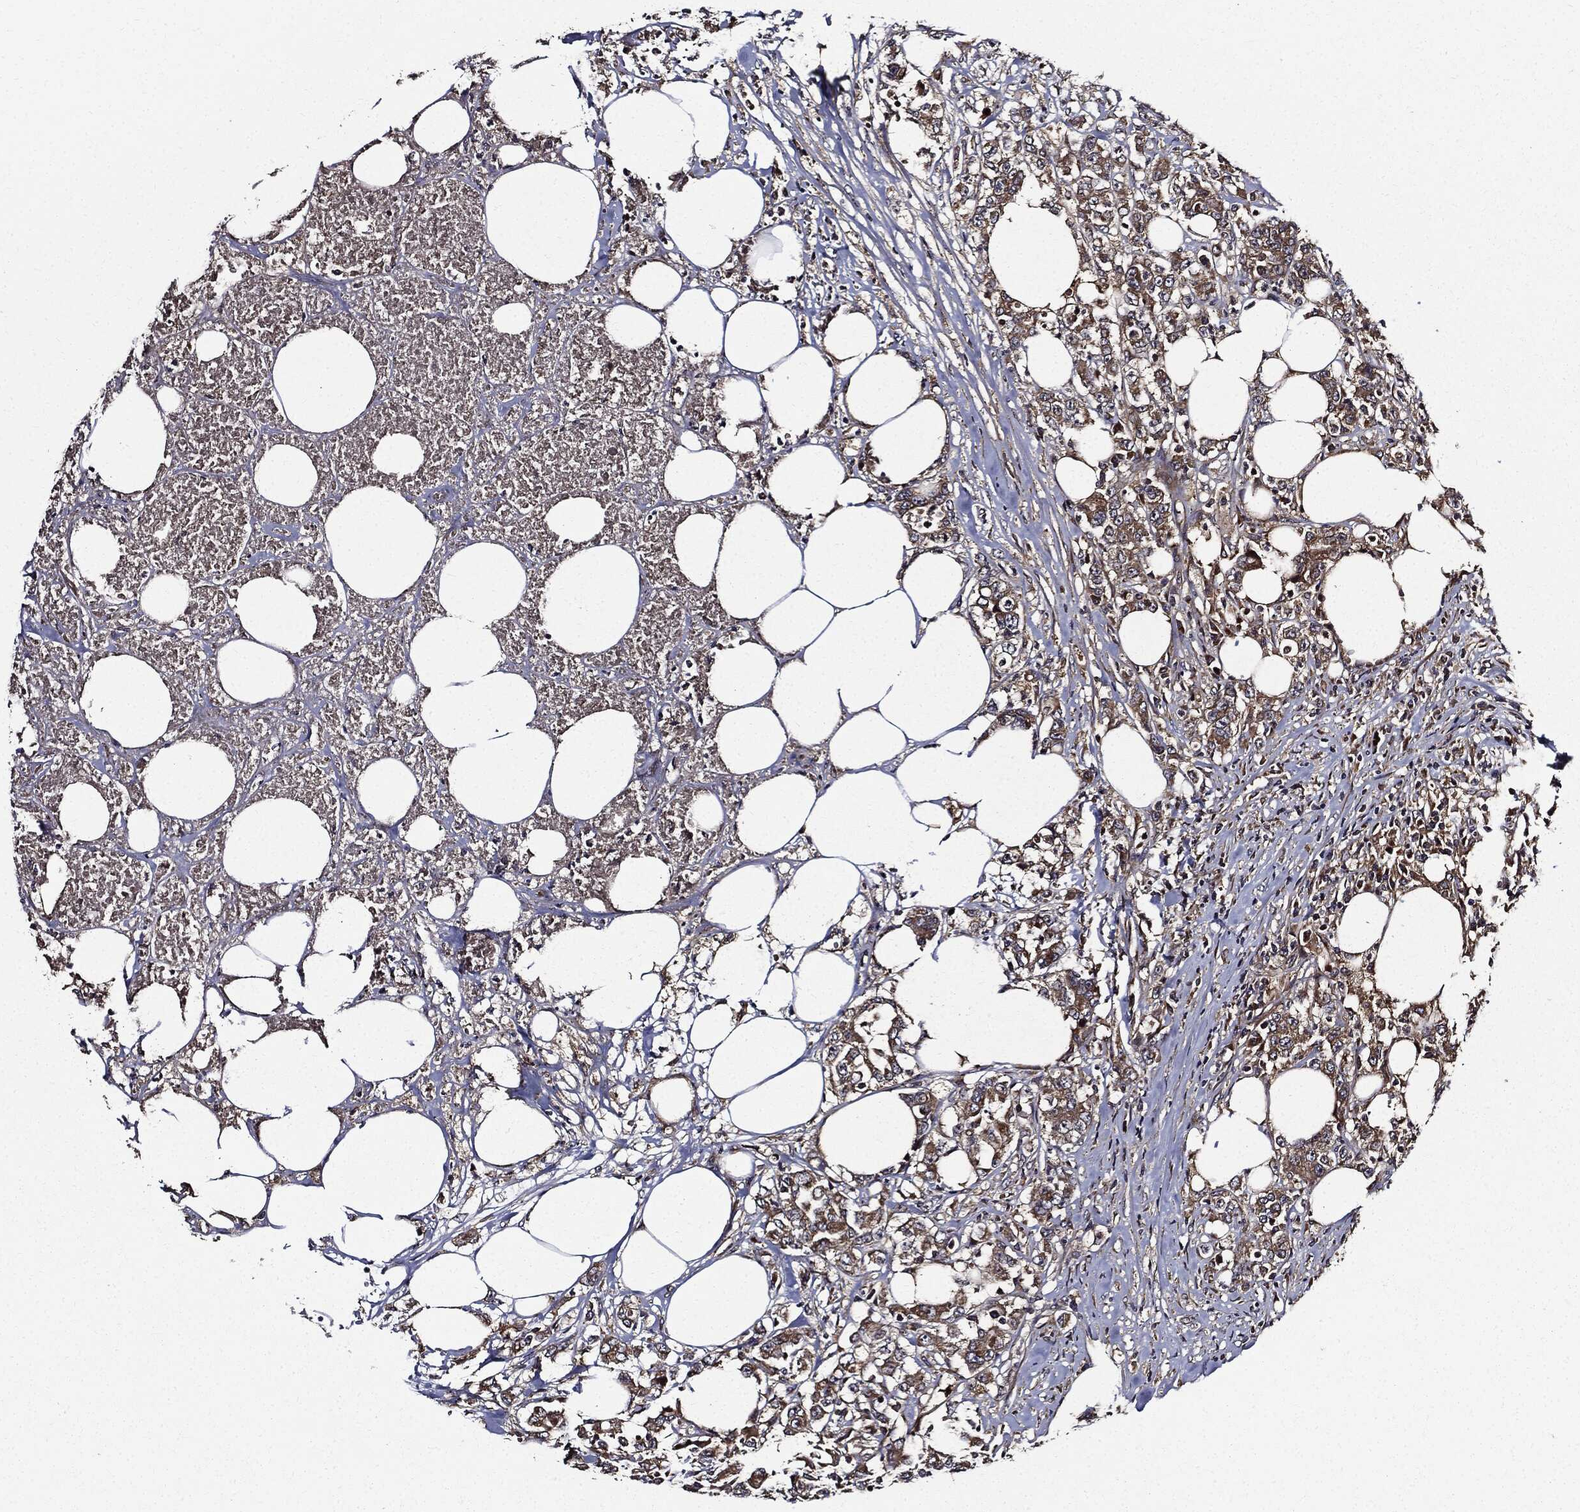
{"staining": {"intensity": "weak", "quantity": ">75%", "location": "cytoplasmic/membranous"}, "tissue": "colorectal cancer", "cell_type": "Tumor cells", "image_type": "cancer", "snomed": [{"axis": "morphology", "description": "Adenocarcinoma, NOS"}, {"axis": "topography", "description": "Colon"}], "caption": "Tumor cells display weak cytoplasmic/membranous expression in about >75% of cells in colorectal cancer. The staining is performed using DAB (3,3'-diaminobenzidine) brown chromogen to label protein expression. The nuclei are counter-stained blue using hematoxylin.", "gene": "HTT", "patient": {"sex": "female", "age": 48}}